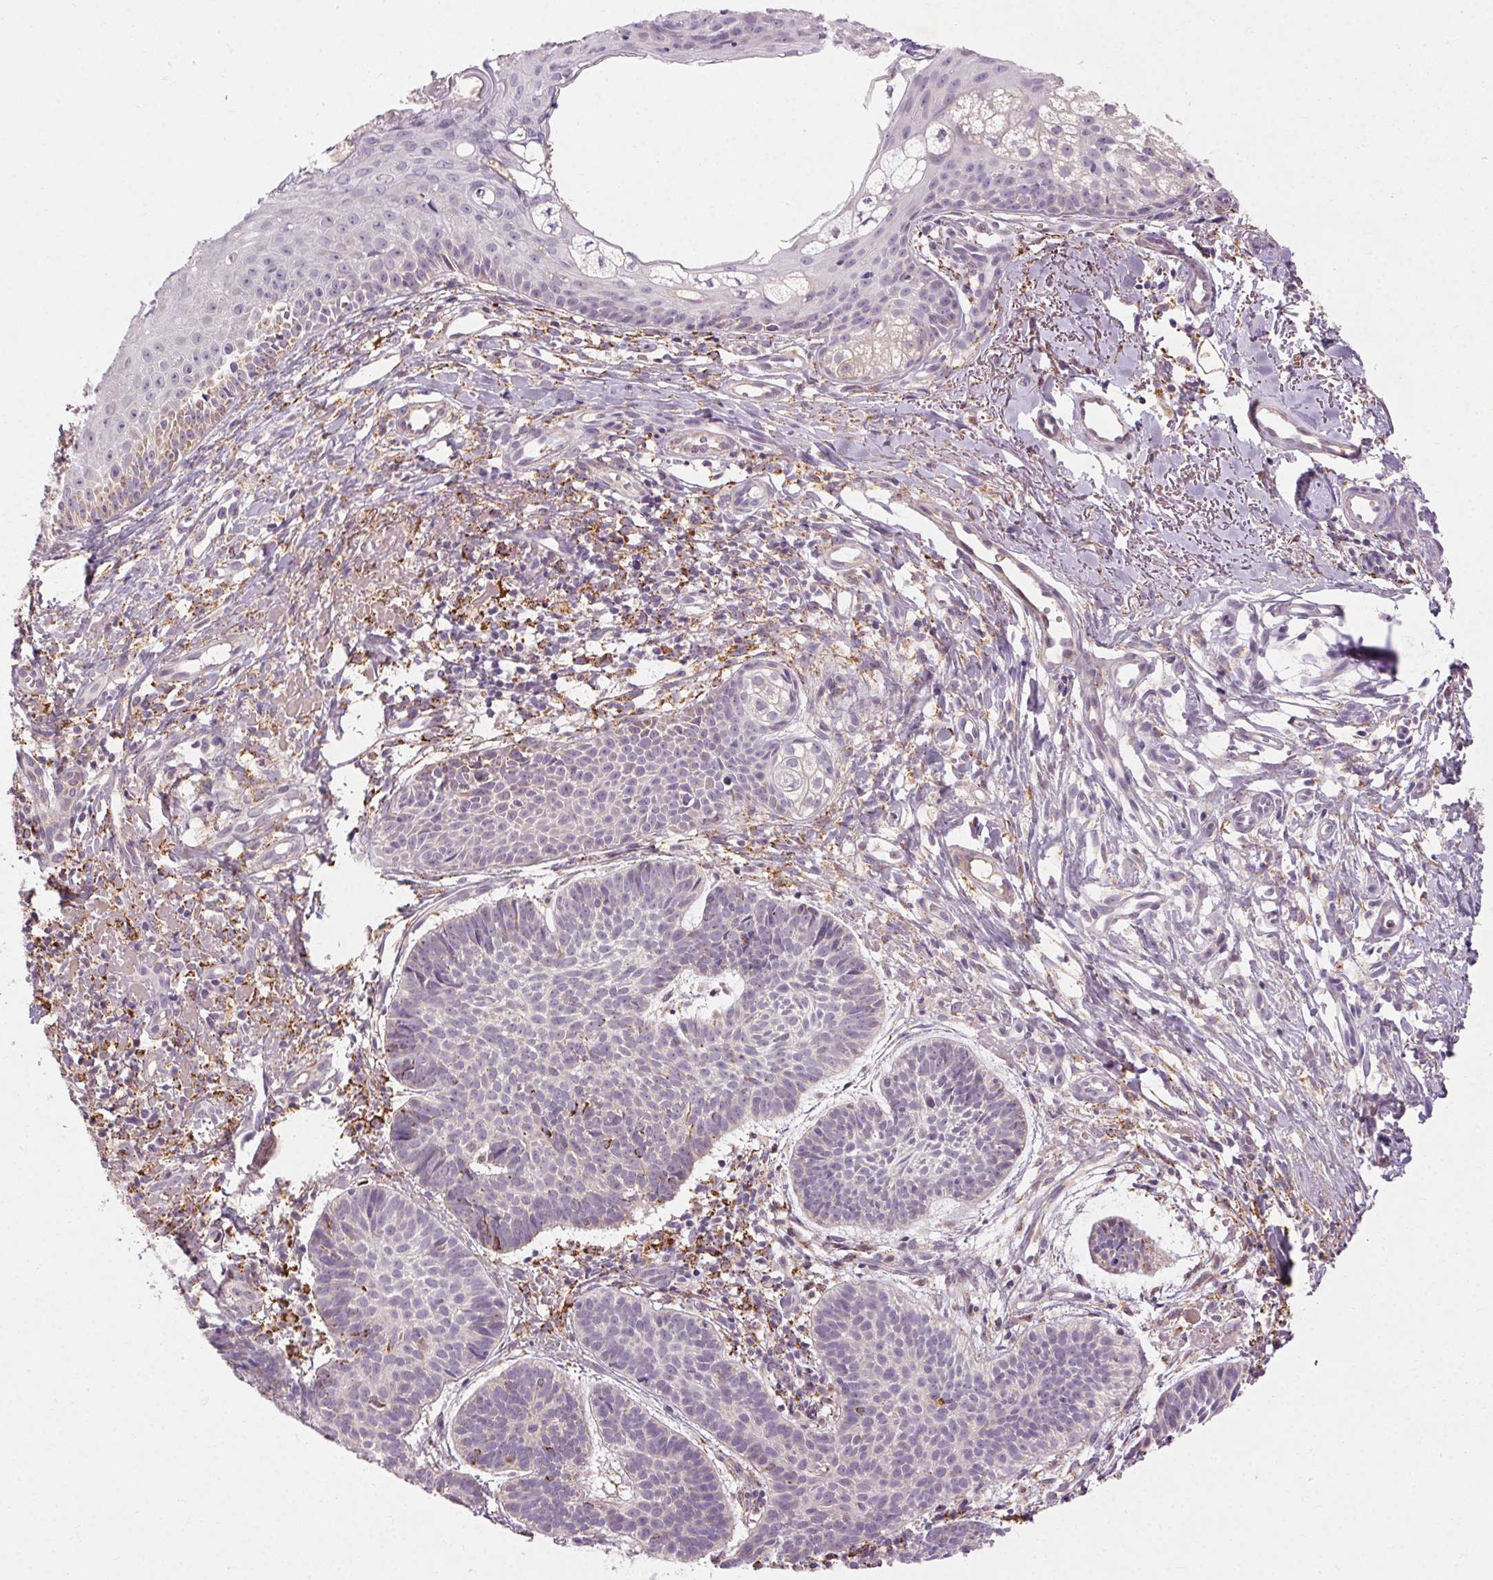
{"staining": {"intensity": "negative", "quantity": "none", "location": "none"}, "tissue": "skin cancer", "cell_type": "Tumor cells", "image_type": "cancer", "snomed": [{"axis": "morphology", "description": "Basal cell carcinoma"}, {"axis": "topography", "description": "Skin"}], "caption": "Basal cell carcinoma (skin) was stained to show a protein in brown. There is no significant expression in tumor cells. The staining is performed using DAB (3,3'-diaminobenzidine) brown chromogen with nuclei counter-stained in using hematoxylin.", "gene": "REP15", "patient": {"sex": "male", "age": 72}}